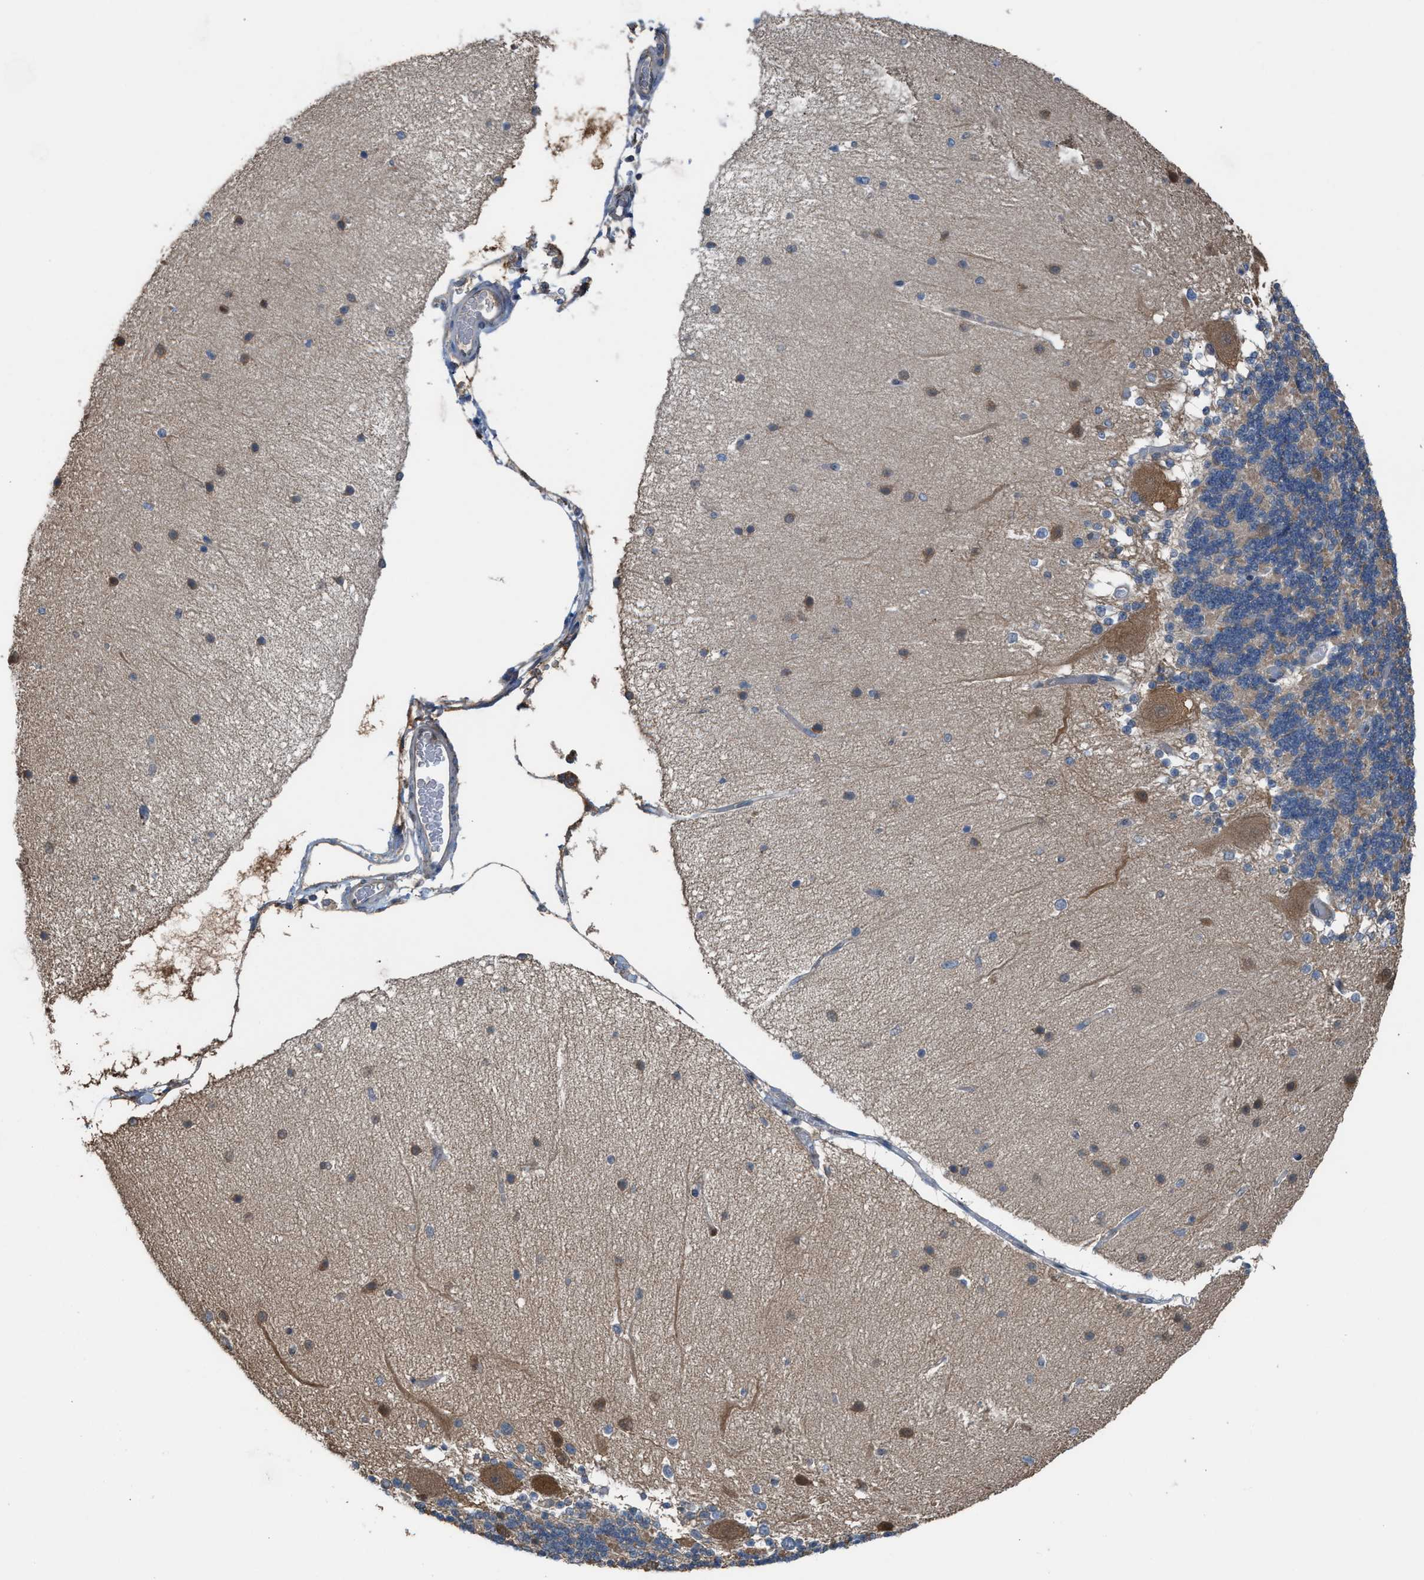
{"staining": {"intensity": "weak", "quantity": "25%-75%", "location": "cytoplasmic/membranous"}, "tissue": "cerebellum", "cell_type": "Cells in granular layer", "image_type": "normal", "snomed": [{"axis": "morphology", "description": "Normal tissue, NOS"}, {"axis": "topography", "description": "Cerebellum"}], "caption": "Immunohistochemical staining of normal cerebellum displays 25%-75% levels of weak cytoplasmic/membranous protein positivity in approximately 25%-75% of cells in granular layer. Immunohistochemistry stains the protein of interest in brown and the nuclei are stained blue.", "gene": "NQO2", "patient": {"sex": "female", "age": 54}}